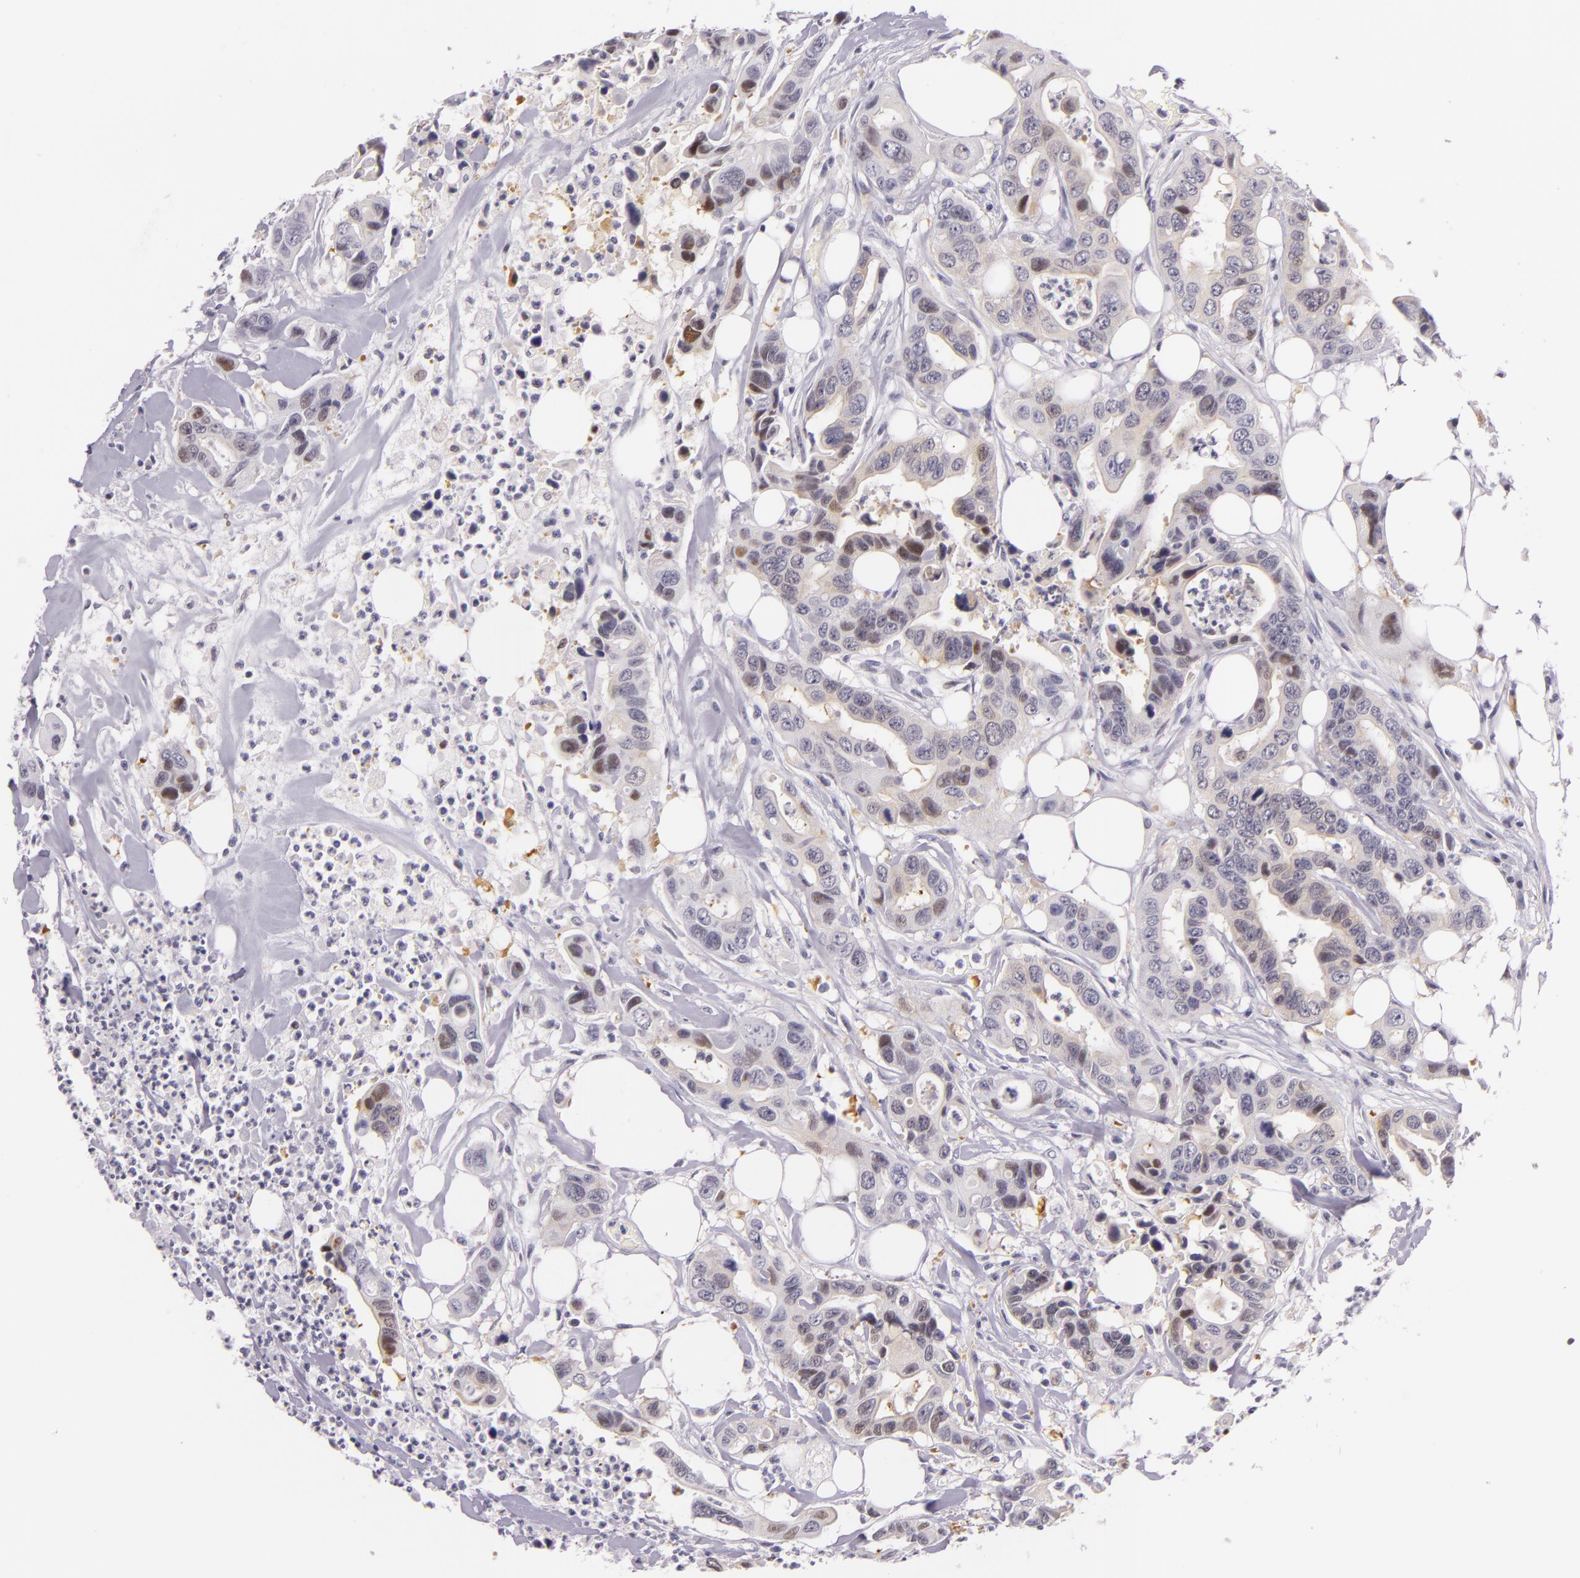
{"staining": {"intensity": "weak", "quantity": "<25%", "location": "cytoplasmic/membranous"}, "tissue": "colorectal cancer", "cell_type": "Tumor cells", "image_type": "cancer", "snomed": [{"axis": "morphology", "description": "Adenocarcinoma, NOS"}, {"axis": "topography", "description": "Colon"}], "caption": "This image is of adenocarcinoma (colorectal) stained with immunohistochemistry to label a protein in brown with the nuclei are counter-stained blue. There is no positivity in tumor cells. (DAB immunohistochemistry (IHC), high magnification).", "gene": "HSP90AA1", "patient": {"sex": "female", "age": 70}}